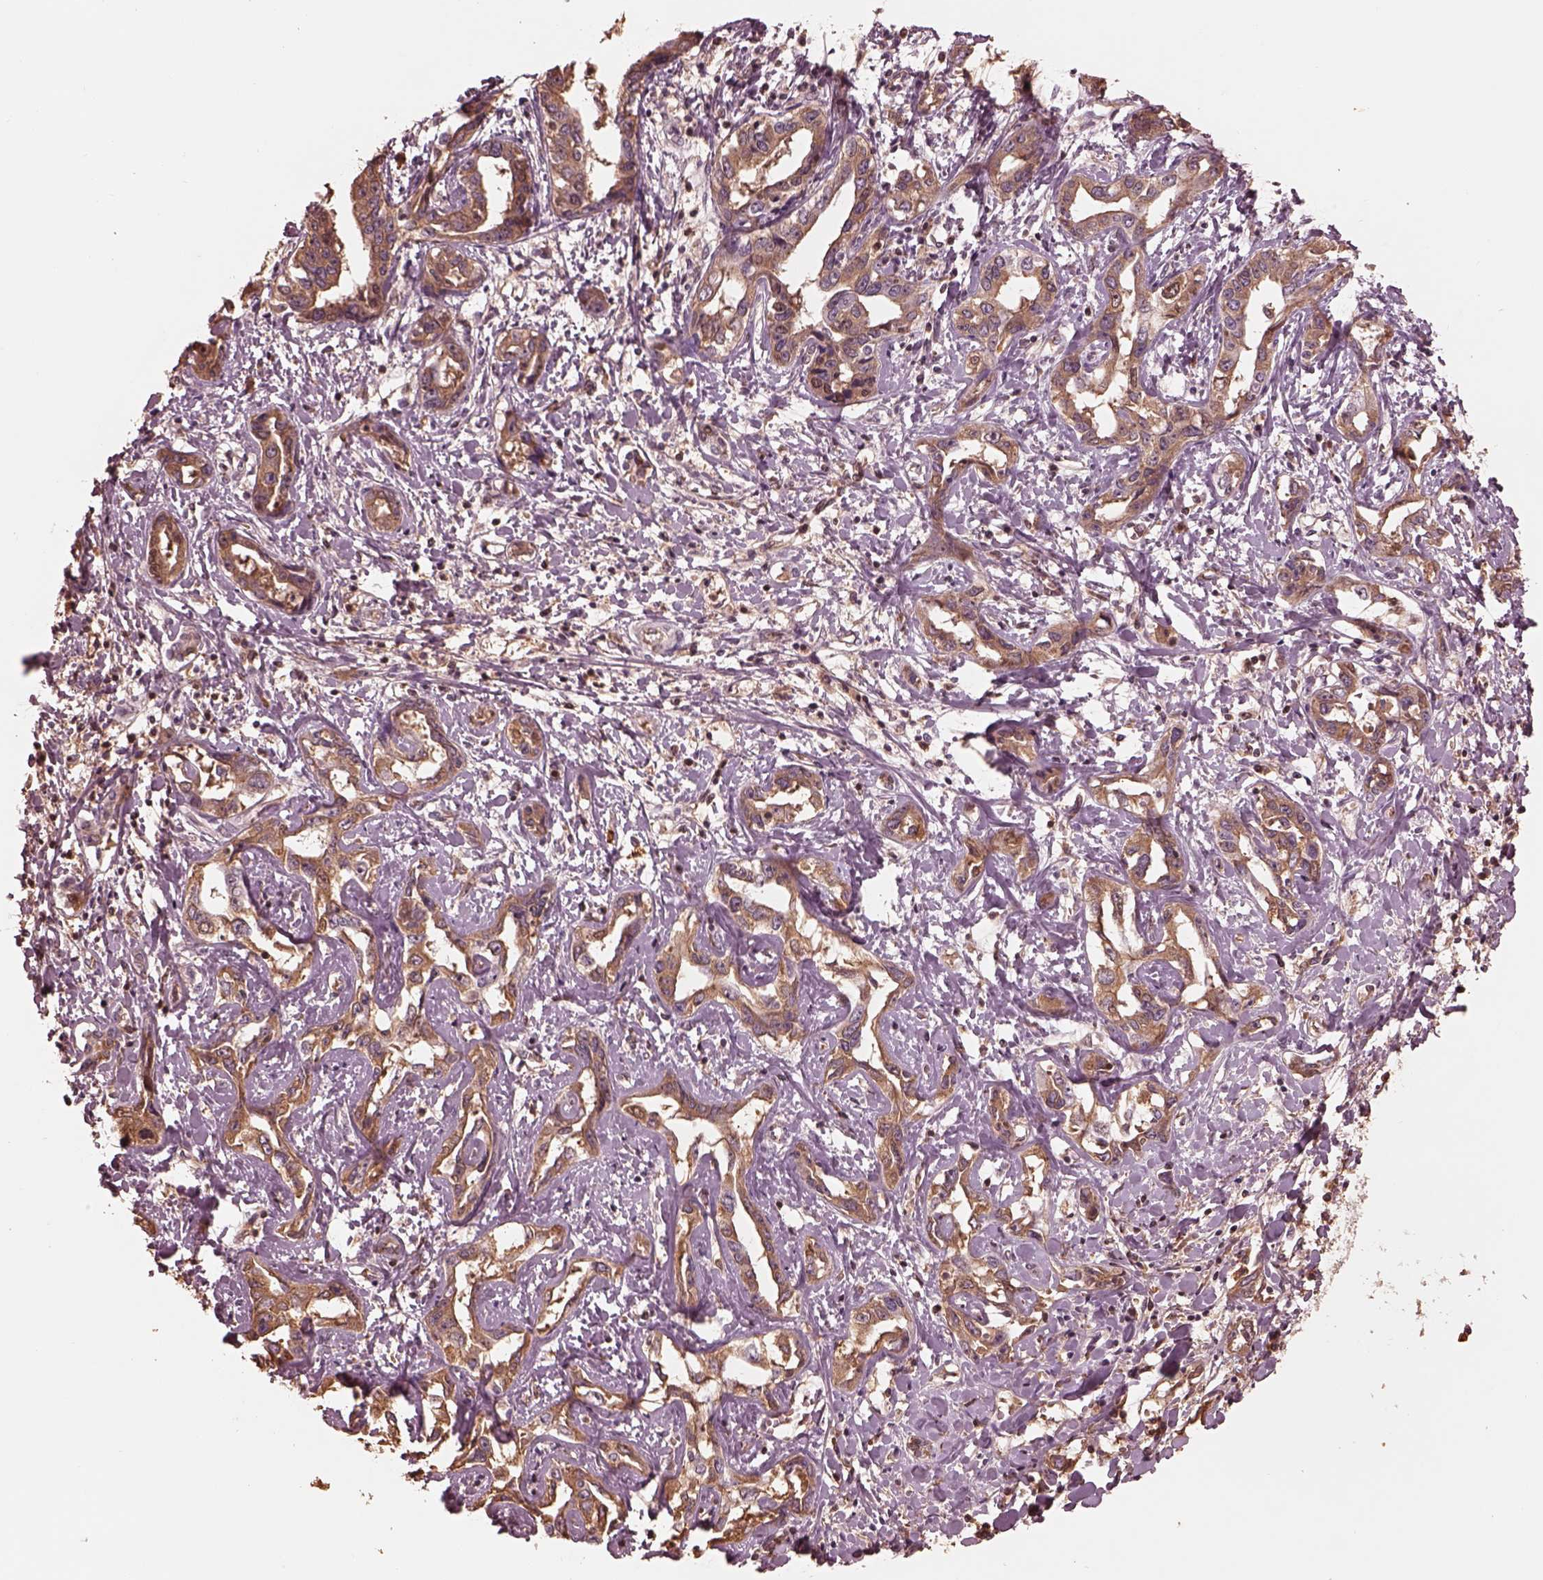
{"staining": {"intensity": "moderate", "quantity": ">75%", "location": "cytoplasmic/membranous"}, "tissue": "liver cancer", "cell_type": "Tumor cells", "image_type": "cancer", "snomed": [{"axis": "morphology", "description": "Cholangiocarcinoma"}, {"axis": "topography", "description": "Liver"}], "caption": "This image demonstrates liver cancer stained with immunohistochemistry to label a protein in brown. The cytoplasmic/membranous of tumor cells show moderate positivity for the protein. Nuclei are counter-stained blue.", "gene": "TF", "patient": {"sex": "male", "age": 59}}